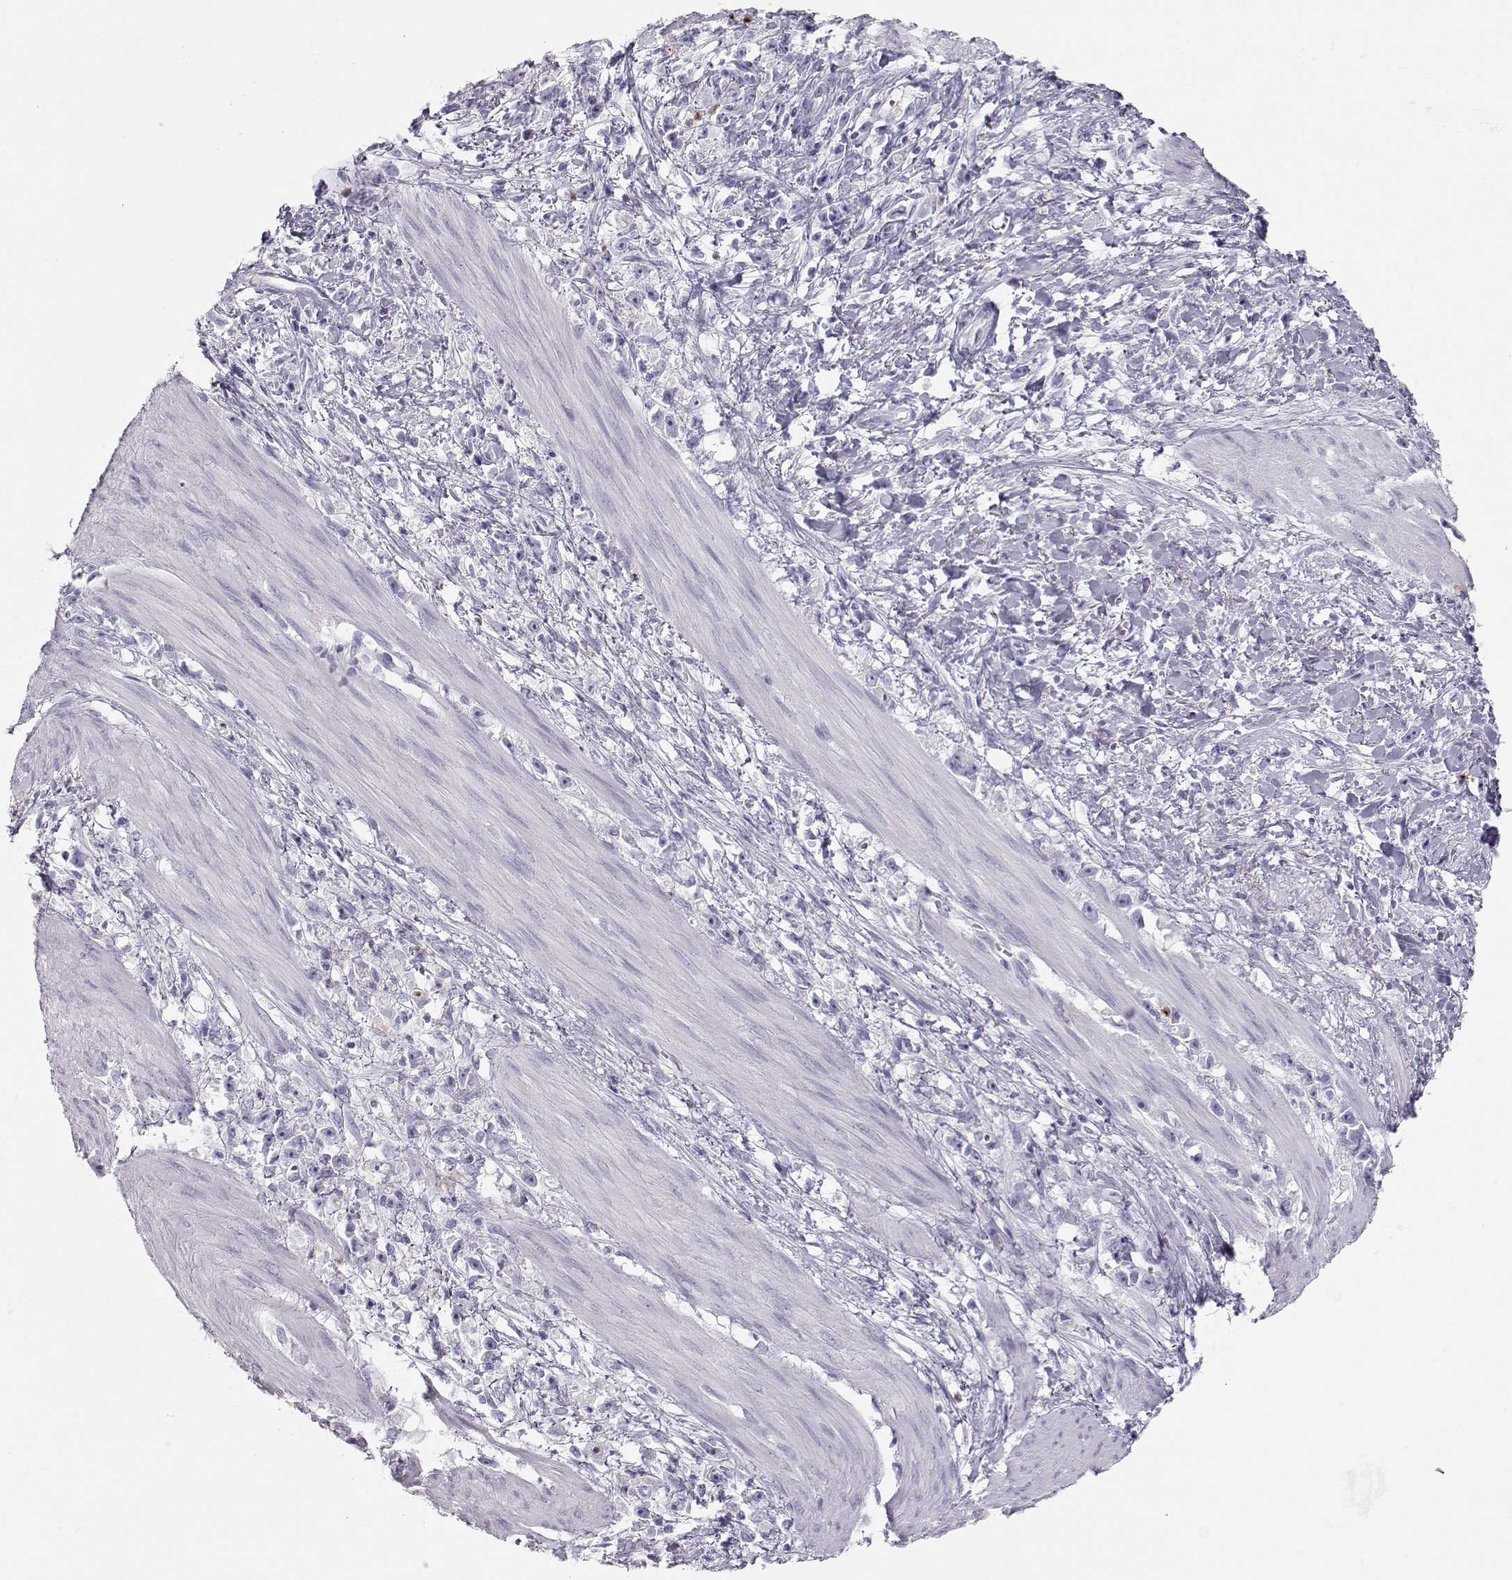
{"staining": {"intensity": "negative", "quantity": "none", "location": "none"}, "tissue": "stomach cancer", "cell_type": "Tumor cells", "image_type": "cancer", "snomed": [{"axis": "morphology", "description": "Adenocarcinoma, NOS"}, {"axis": "topography", "description": "Stomach"}], "caption": "Tumor cells show no significant protein positivity in stomach cancer (adenocarcinoma). (Brightfield microscopy of DAB immunohistochemistry at high magnification).", "gene": "MIP", "patient": {"sex": "female", "age": 59}}